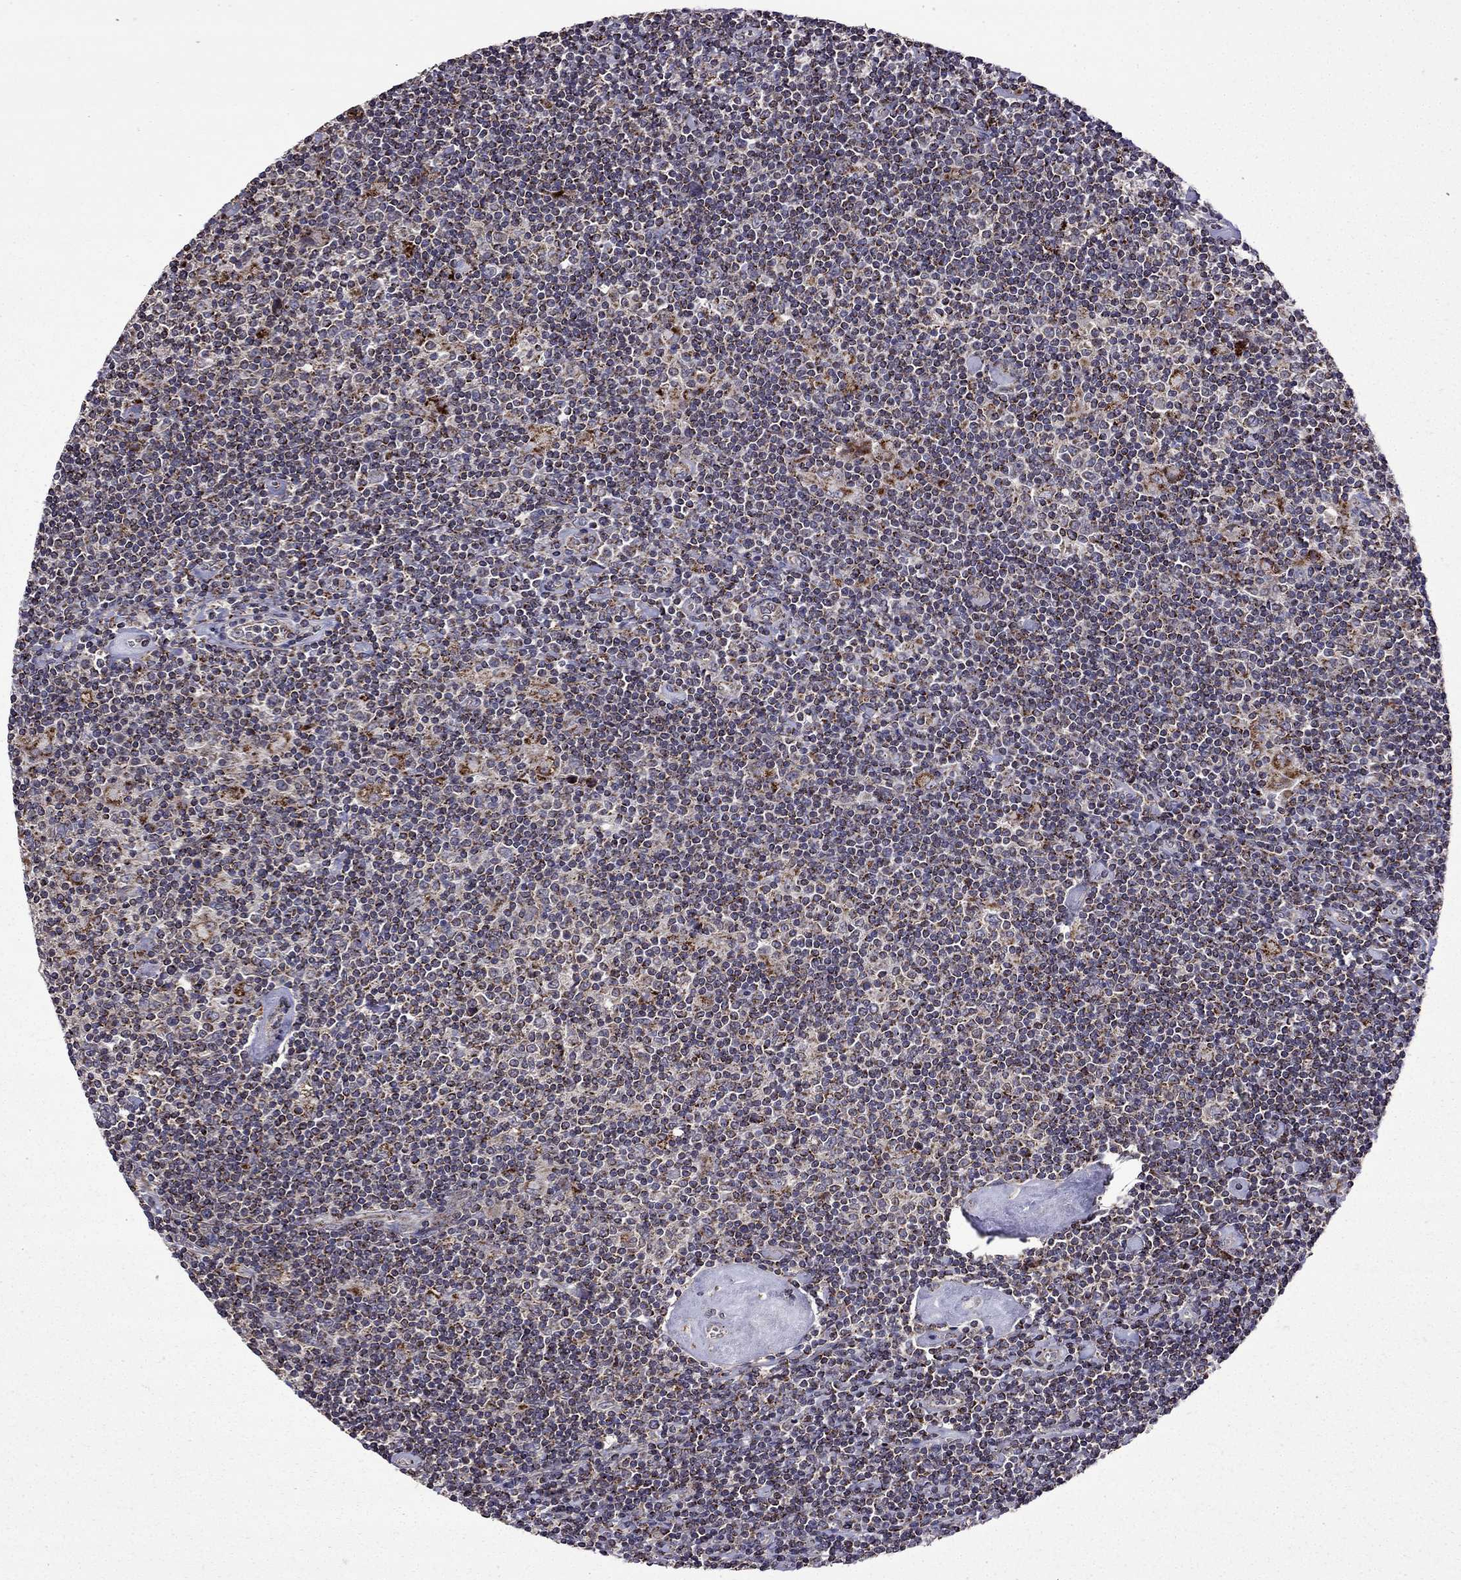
{"staining": {"intensity": "strong", "quantity": ">75%", "location": "cytoplasmic/membranous"}, "tissue": "lymphoma", "cell_type": "Tumor cells", "image_type": "cancer", "snomed": [{"axis": "morphology", "description": "Hodgkin's disease, NOS"}, {"axis": "topography", "description": "Lymph node"}], "caption": "Strong cytoplasmic/membranous positivity for a protein is appreciated in approximately >75% of tumor cells of Hodgkin's disease using immunohistochemistry.", "gene": "TAB2", "patient": {"sex": "male", "age": 40}}